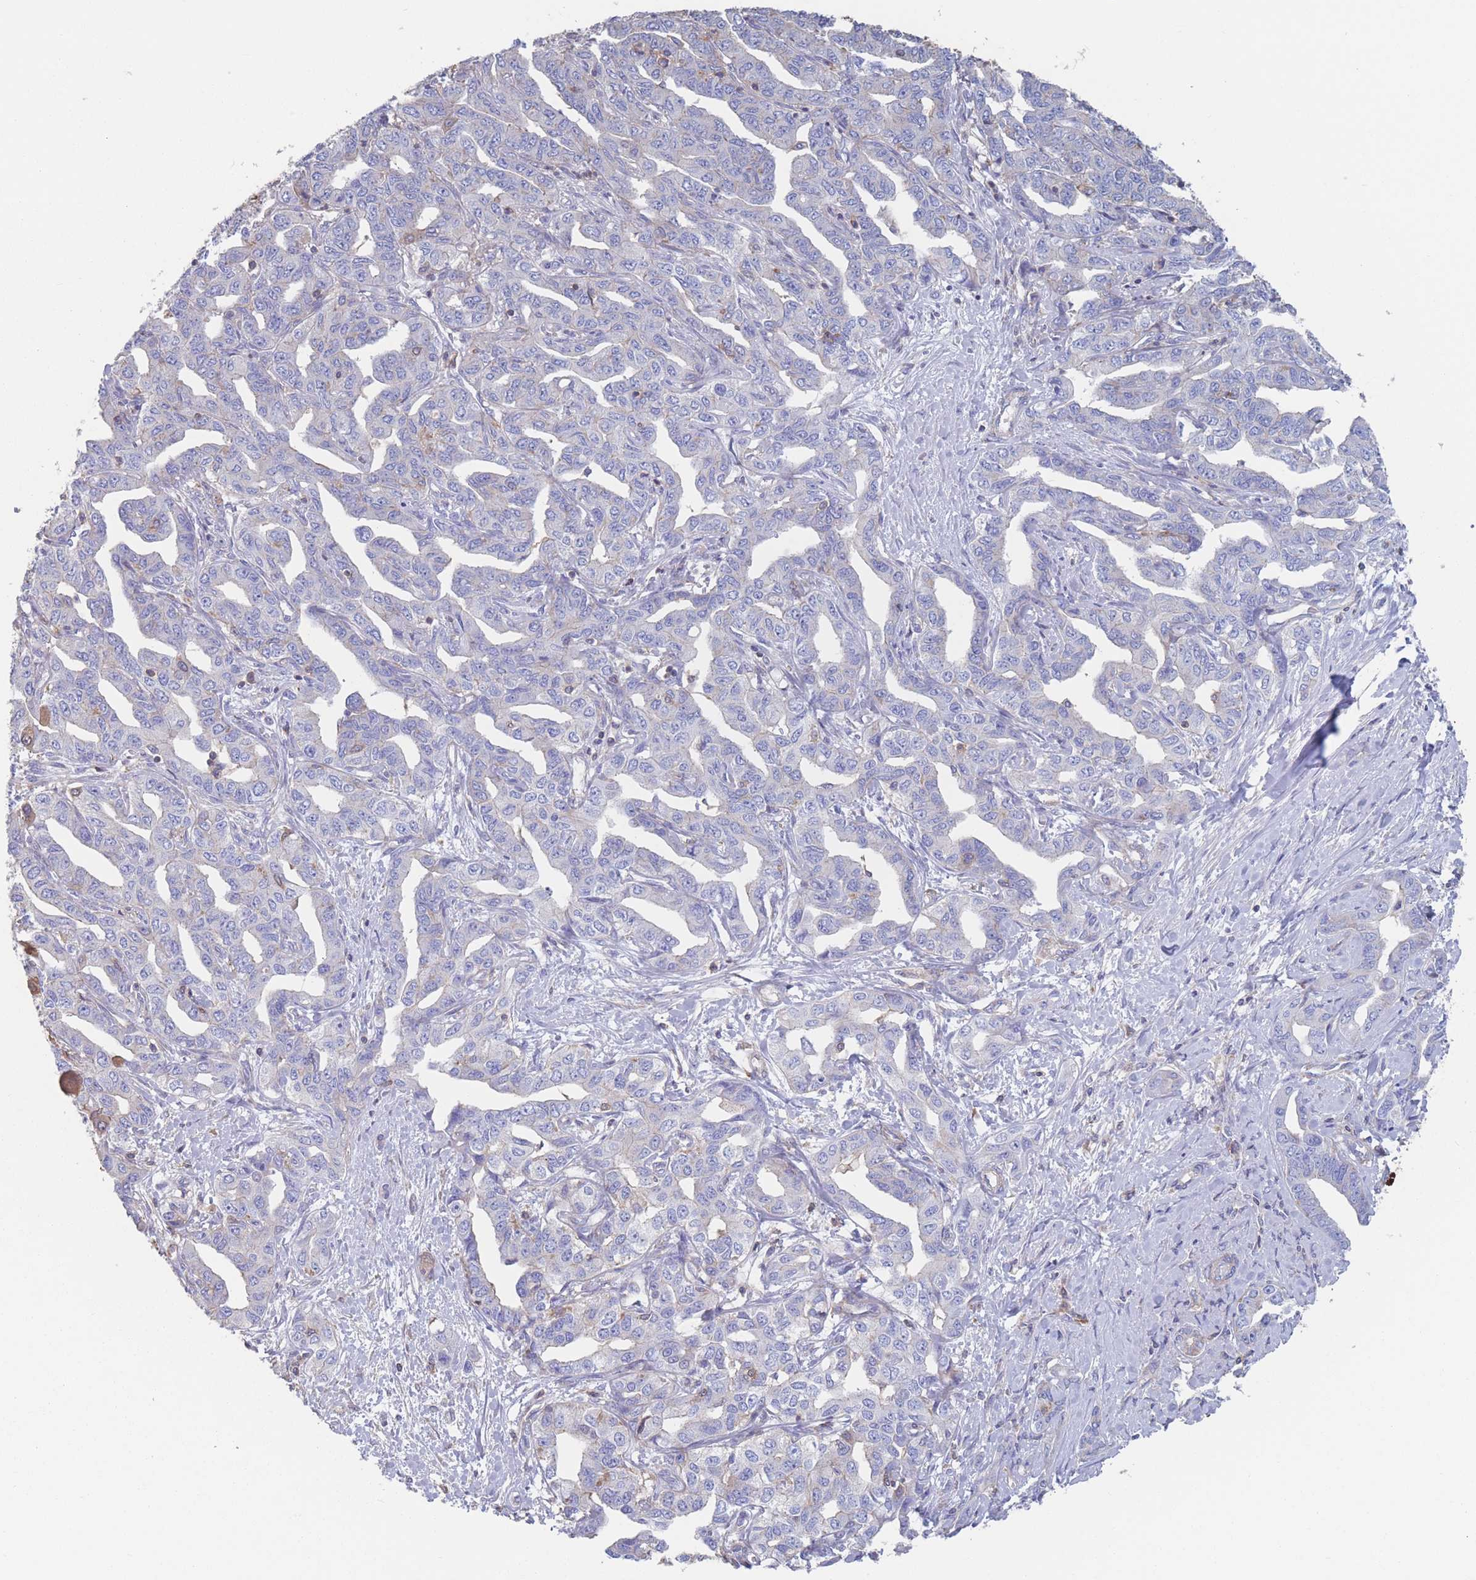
{"staining": {"intensity": "negative", "quantity": "none", "location": "none"}, "tissue": "liver cancer", "cell_type": "Tumor cells", "image_type": "cancer", "snomed": [{"axis": "morphology", "description": "Cholangiocarcinoma"}, {"axis": "topography", "description": "Liver"}], "caption": "Immunohistochemical staining of human liver cholangiocarcinoma shows no significant staining in tumor cells. (DAB immunohistochemistry visualized using brightfield microscopy, high magnification).", "gene": "ADH1A", "patient": {"sex": "male", "age": 59}}